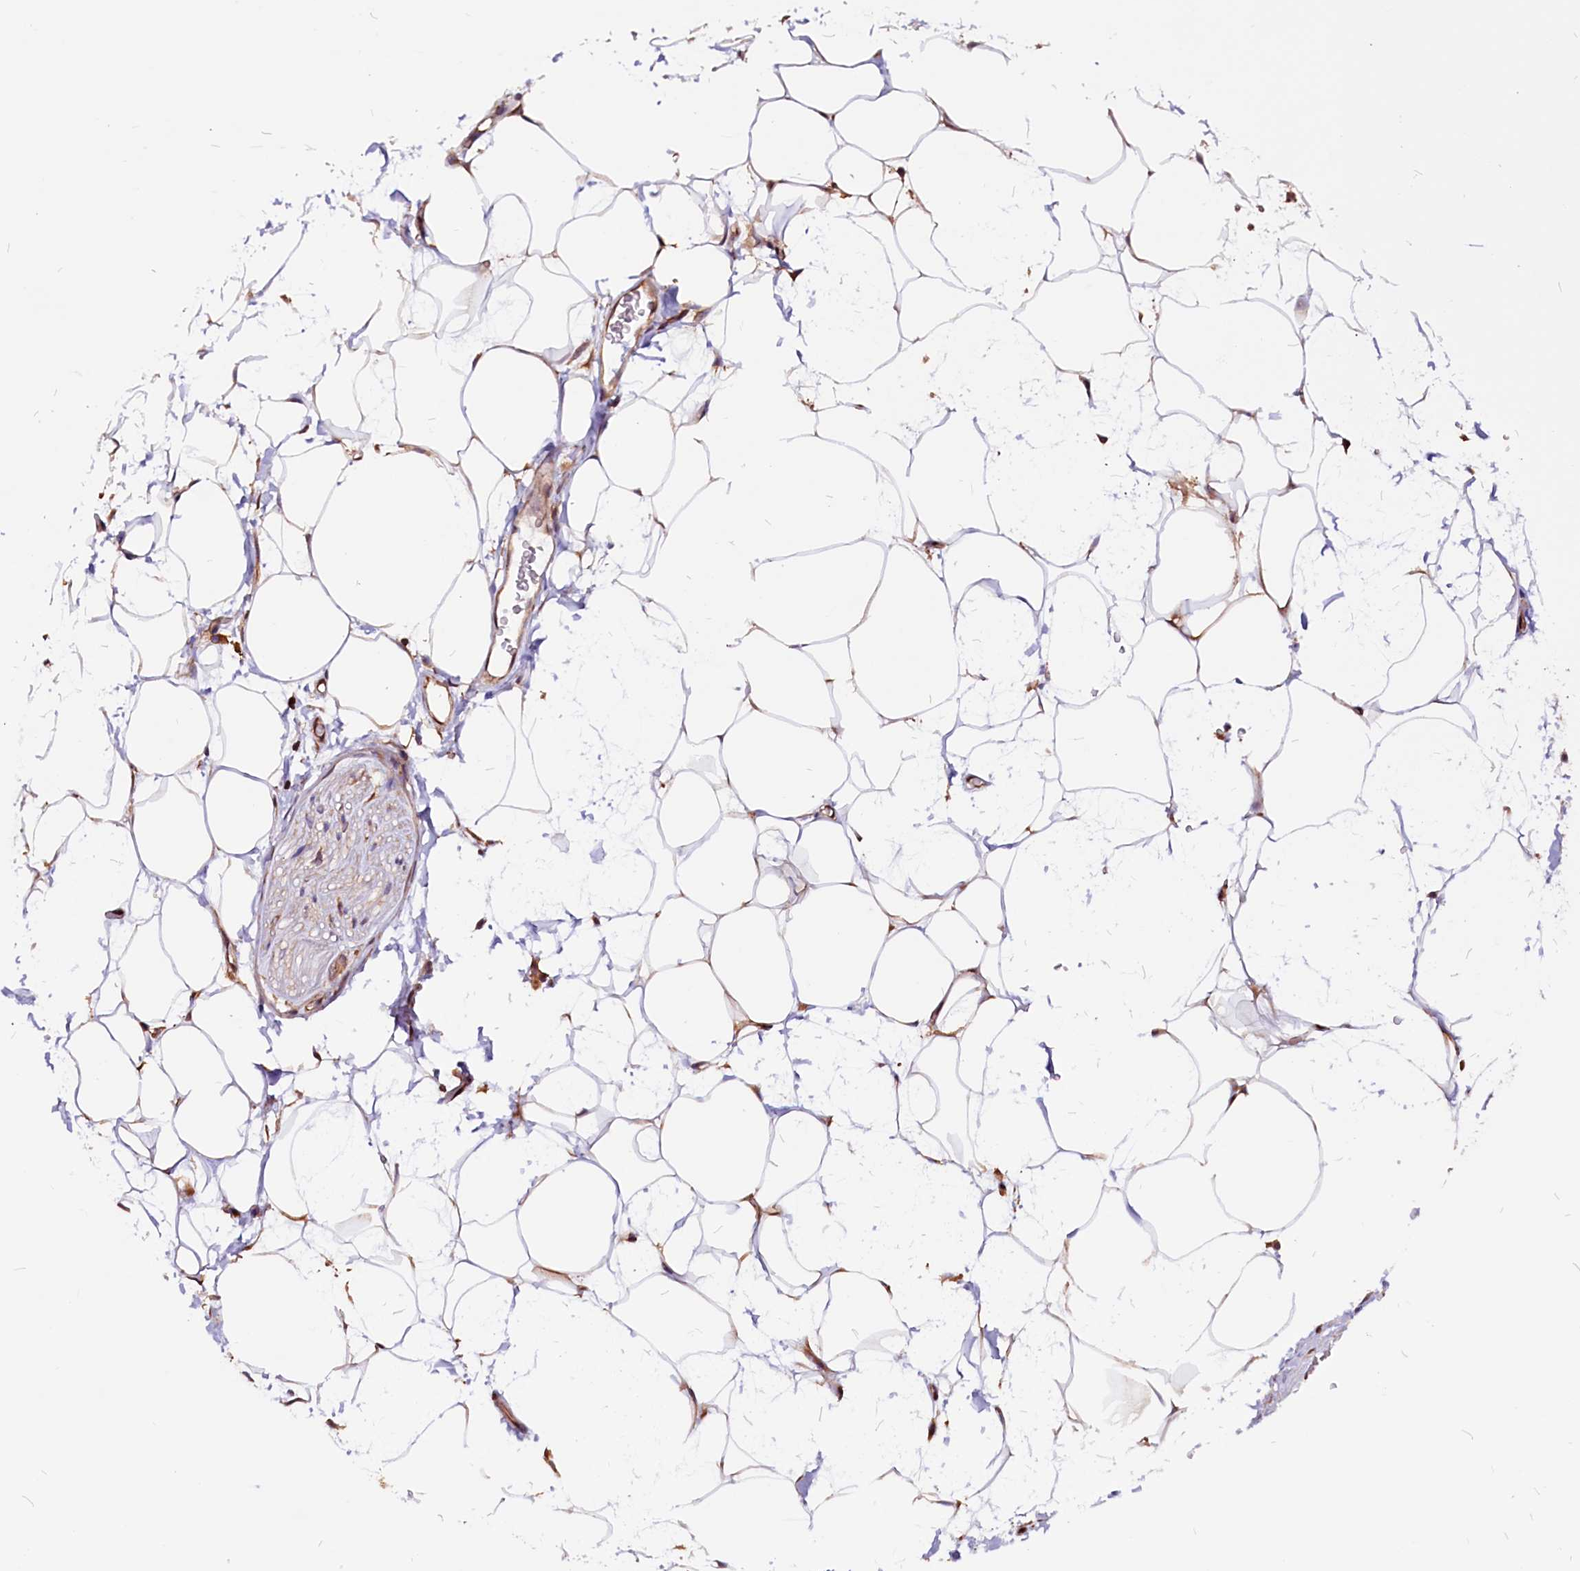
{"staining": {"intensity": "weak", "quantity": "25%-75%", "location": "cytoplasmic/membranous"}, "tissue": "adipose tissue", "cell_type": "Adipocytes", "image_type": "normal", "snomed": [{"axis": "morphology", "description": "Normal tissue, NOS"}, {"axis": "morphology", "description": "Adenocarcinoma, NOS"}, {"axis": "topography", "description": "Rectum"}, {"axis": "topography", "description": "Vagina"}, {"axis": "topography", "description": "Peripheral nerve tissue"}], "caption": "This is a histology image of immunohistochemistry staining of benign adipose tissue, which shows weak positivity in the cytoplasmic/membranous of adipocytes.", "gene": "EIF3G", "patient": {"sex": "female", "age": 71}}